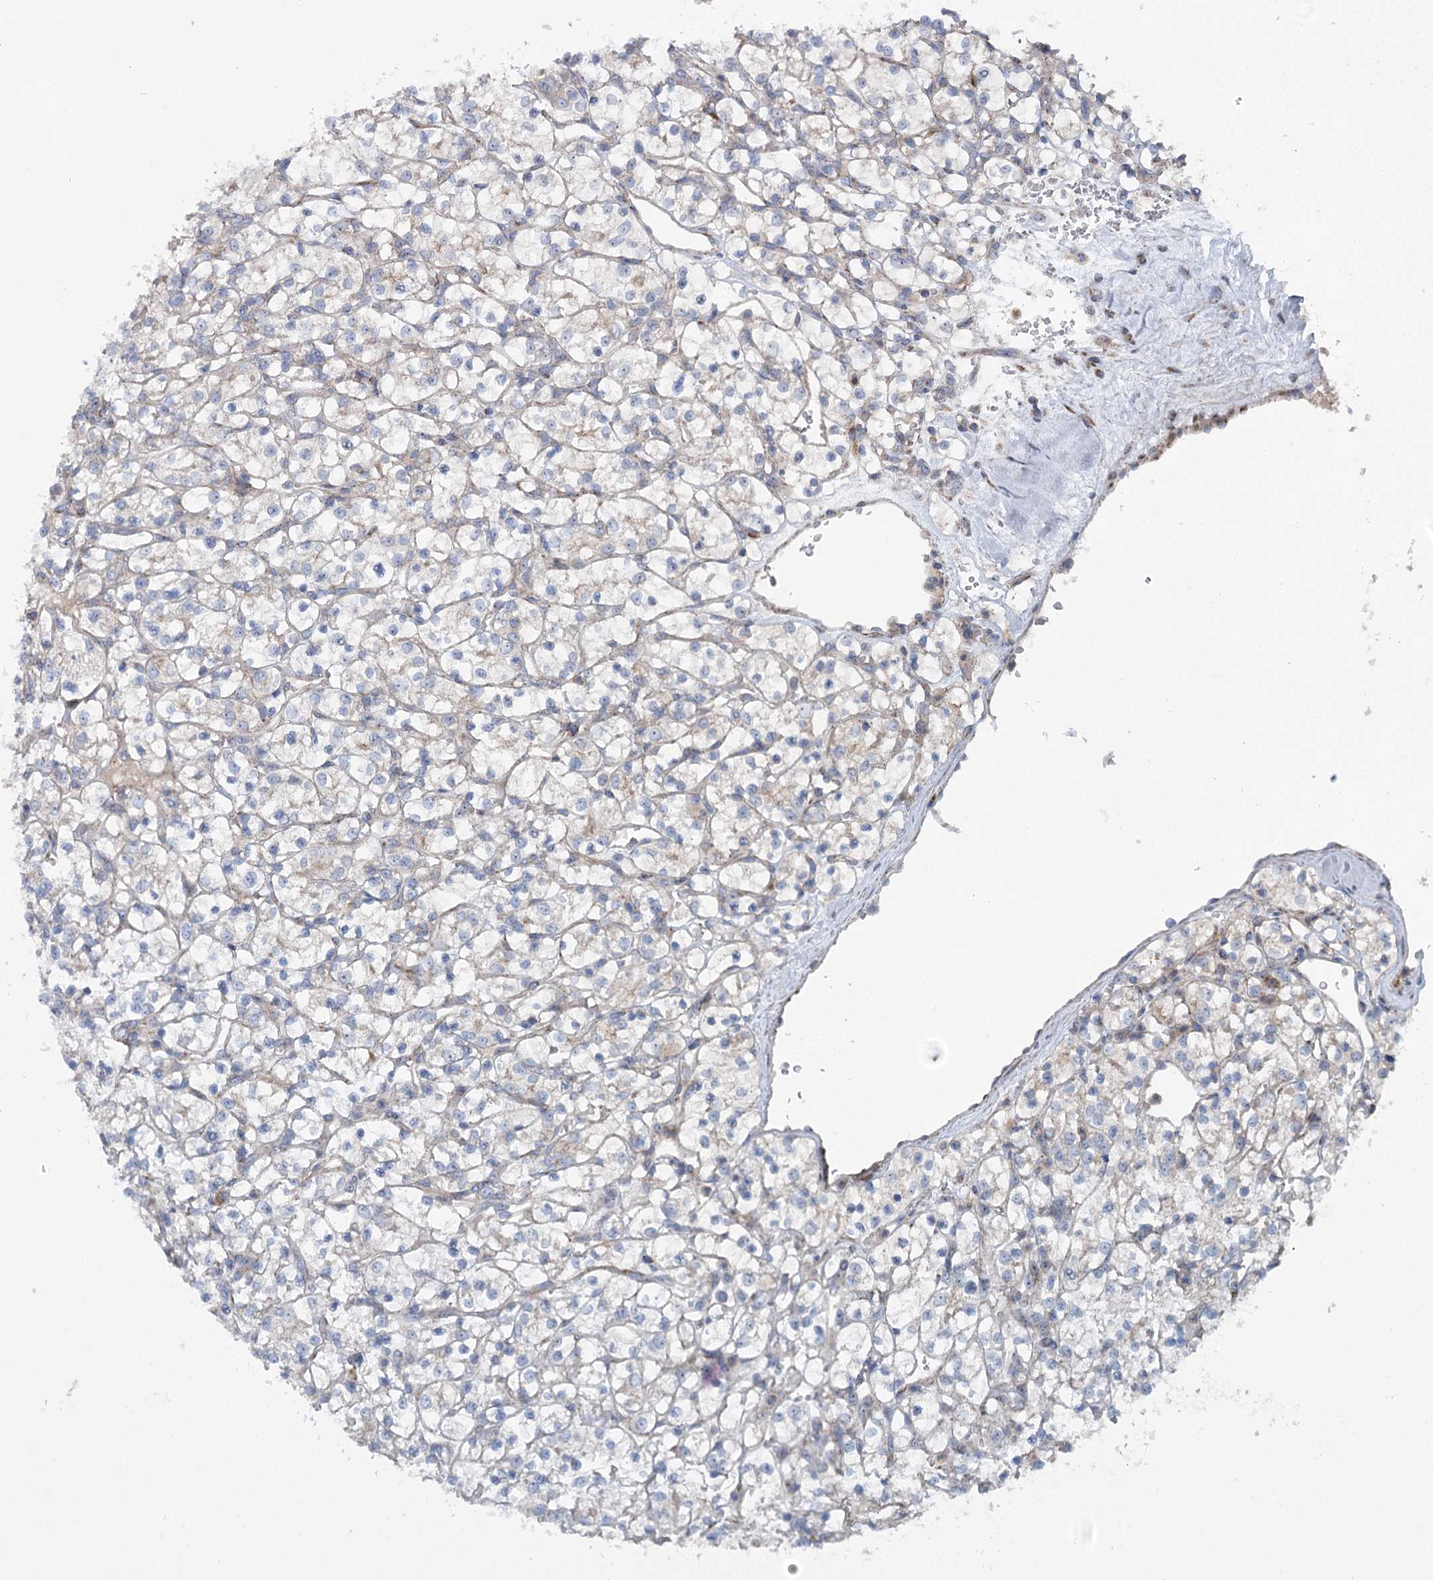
{"staining": {"intensity": "negative", "quantity": "none", "location": "none"}, "tissue": "renal cancer", "cell_type": "Tumor cells", "image_type": "cancer", "snomed": [{"axis": "morphology", "description": "Adenocarcinoma, NOS"}, {"axis": "topography", "description": "Kidney"}], "caption": "Immunohistochemistry (IHC) image of renal cancer (adenocarcinoma) stained for a protein (brown), which demonstrates no staining in tumor cells.", "gene": "MARK2", "patient": {"sex": "female", "age": 69}}